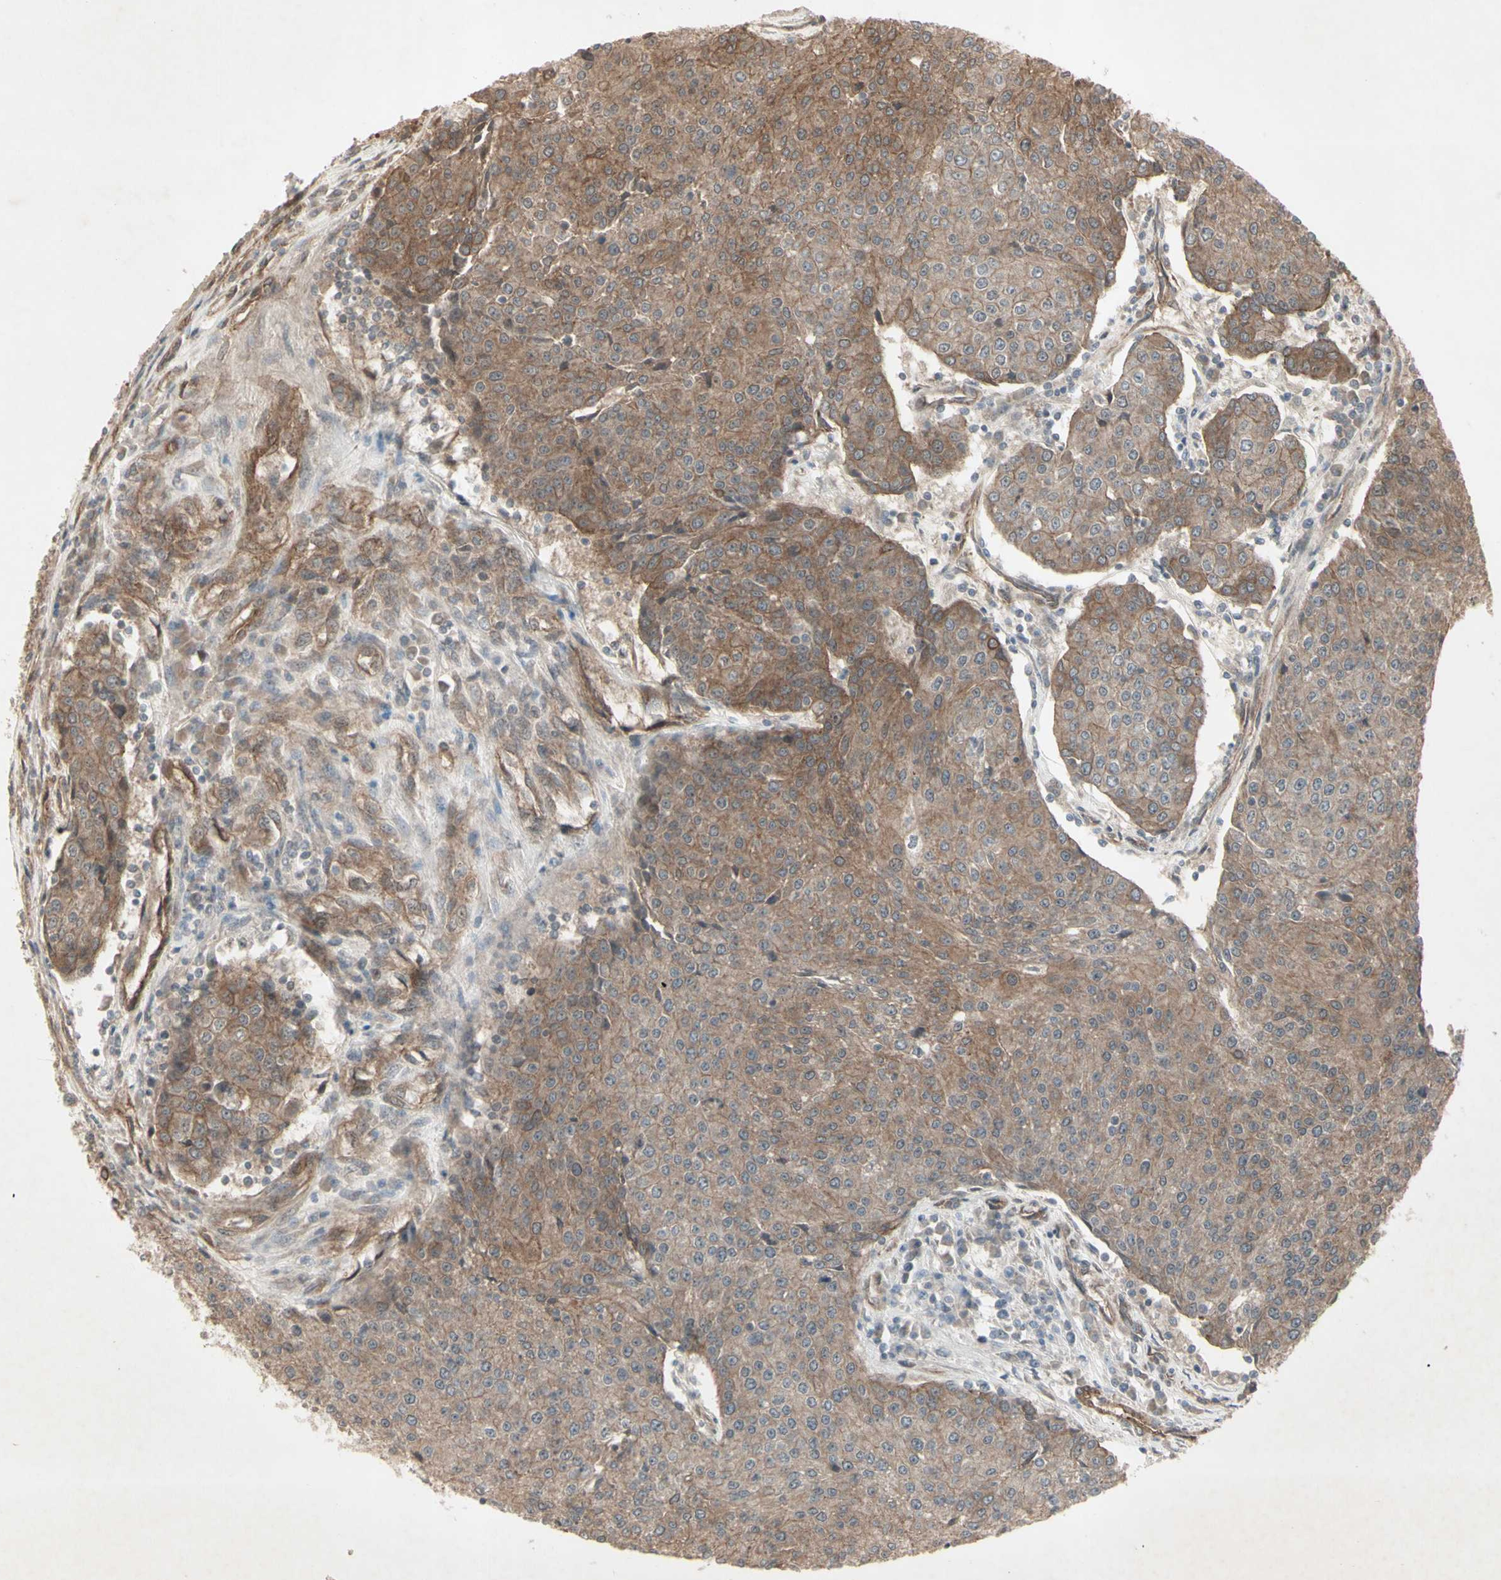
{"staining": {"intensity": "moderate", "quantity": "25%-75%", "location": "cytoplasmic/membranous"}, "tissue": "urothelial cancer", "cell_type": "Tumor cells", "image_type": "cancer", "snomed": [{"axis": "morphology", "description": "Urothelial carcinoma, High grade"}, {"axis": "topography", "description": "Urinary bladder"}], "caption": "Immunohistochemical staining of human urothelial carcinoma (high-grade) displays moderate cytoplasmic/membranous protein expression in approximately 25%-75% of tumor cells. The staining was performed using DAB, with brown indicating positive protein expression. Nuclei are stained blue with hematoxylin.", "gene": "JAG1", "patient": {"sex": "female", "age": 85}}